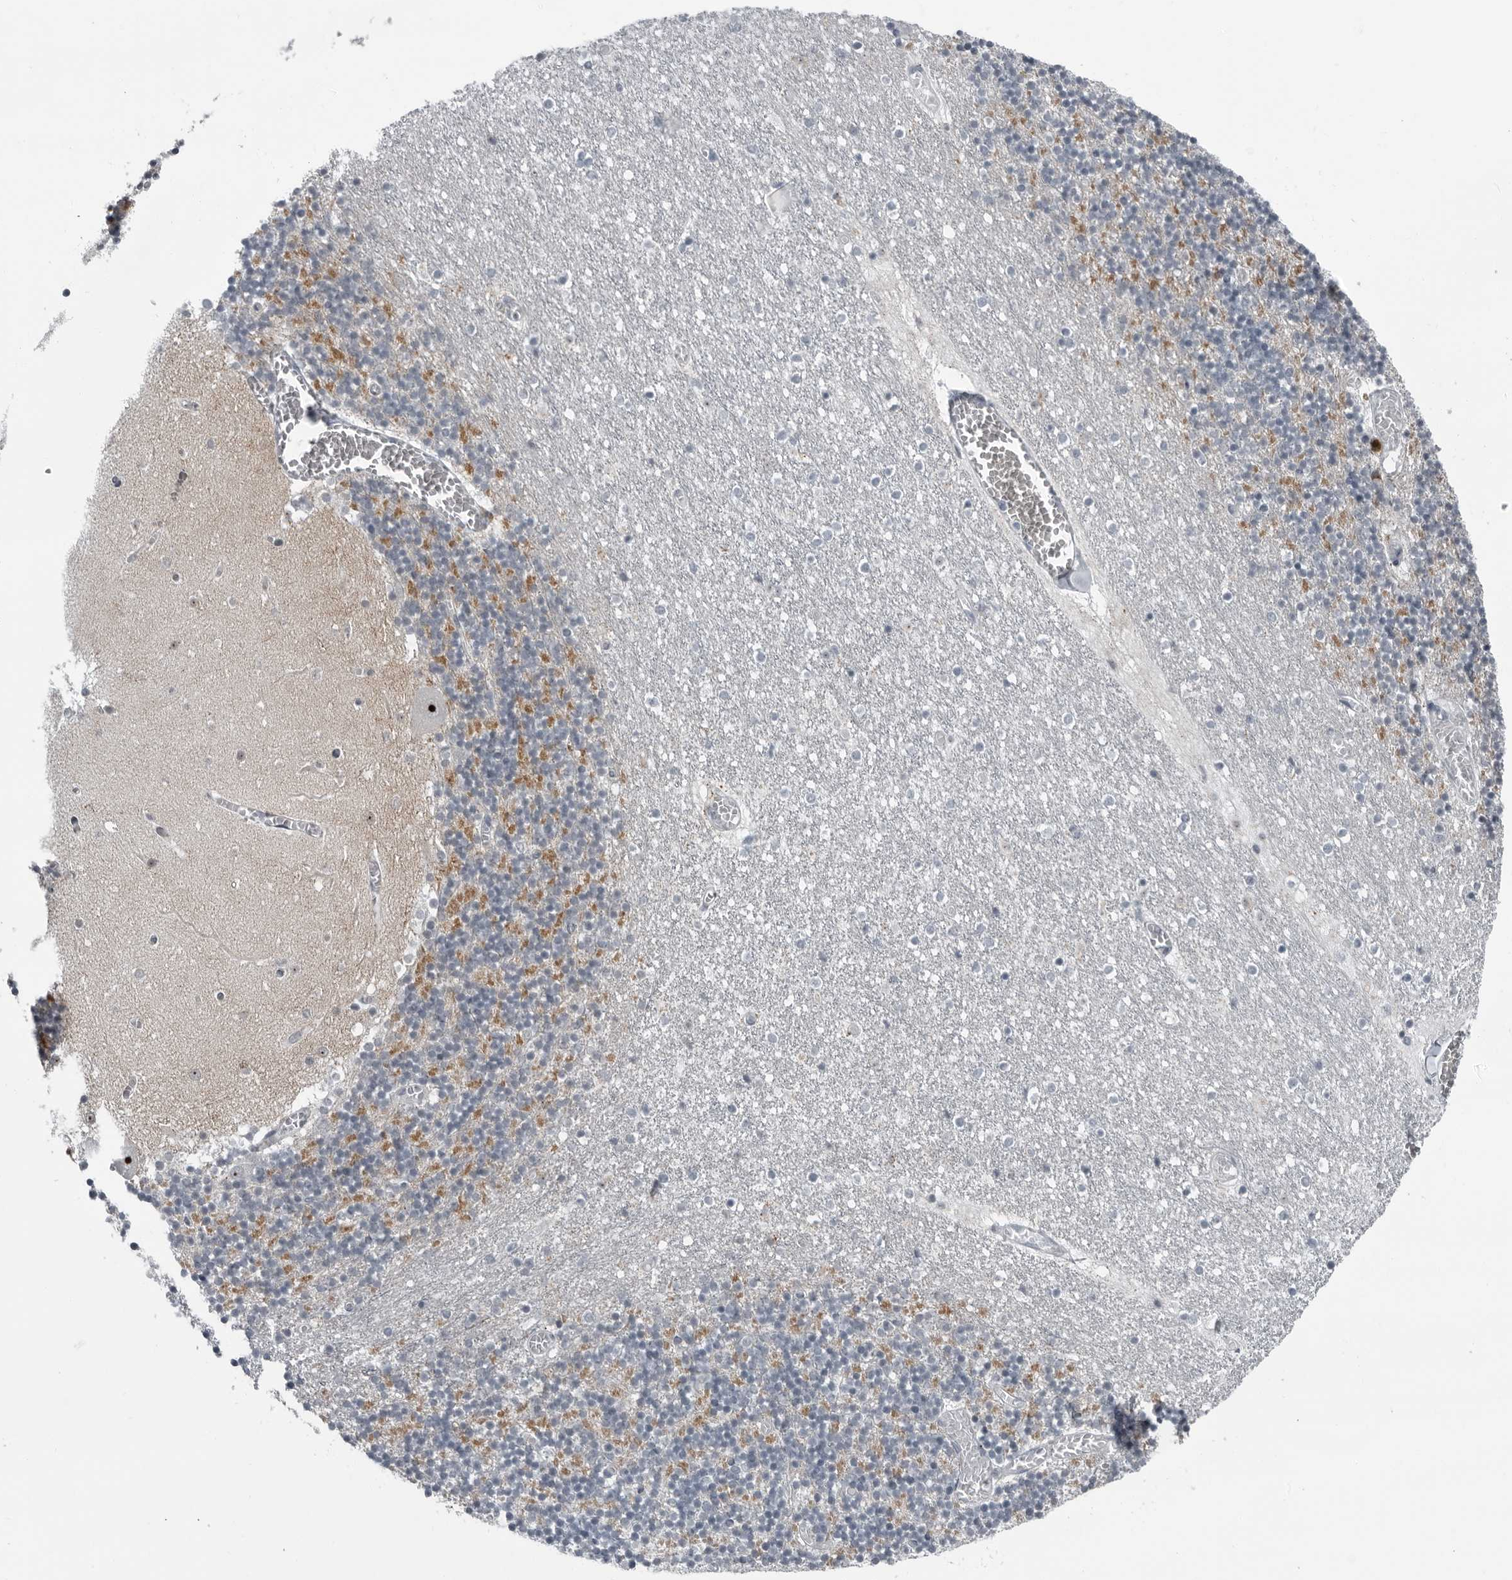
{"staining": {"intensity": "moderate", "quantity": "<25%", "location": "cytoplasmic/membranous"}, "tissue": "cerebellum", "cell_type": "Cells in granular layer", "image_type": "normal", "snomed": [{"axis": "morphology", "description": "Normal tissue, NOS"}, {"axis": "topography", "description": "Cerebellum"}], "caption": "High-power microscopy captured an IHC histopathology image of normal cerebellum, revealing moderate cytoplasmic/membranous positivity in about <25% of cells in granular layer.", "gene": "PDCD11", "patient": {"sex": "female", "age": 28}}